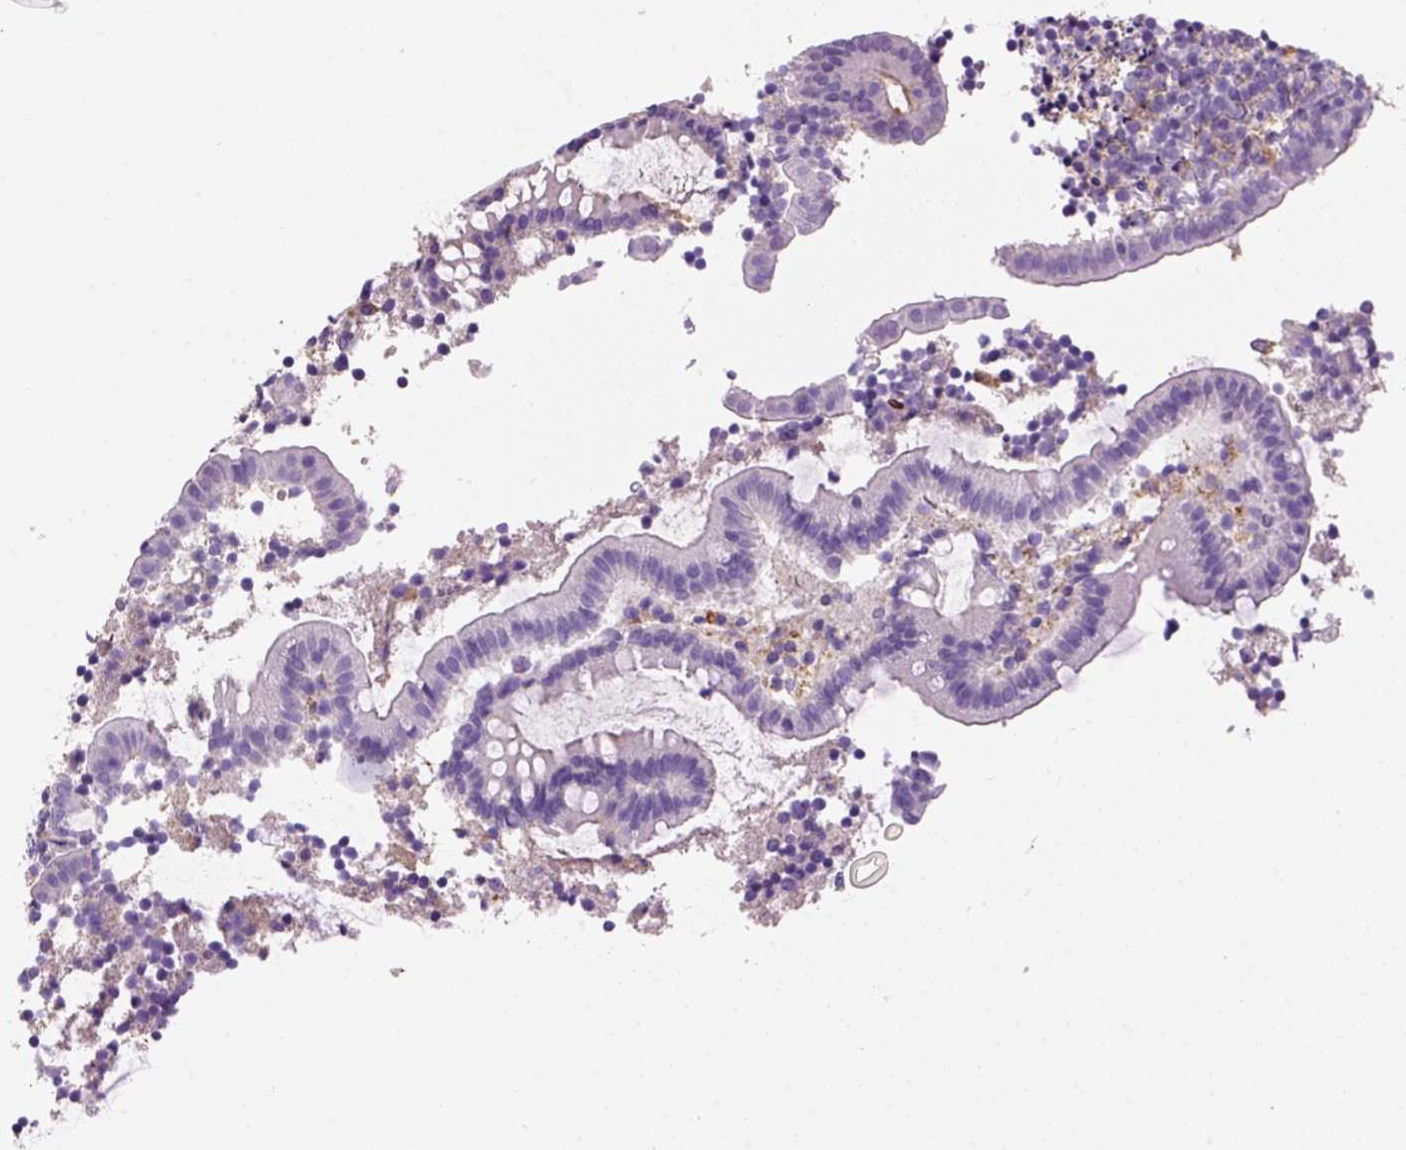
{"staining": {"intensity": "negative", "quantity": "none", "location": "none"}, "tissue": "appendix", "cell_type": "Glandular cells", "image_type": "normal", "snomed": [{"axis": "morphology", "description": "Normal tissue, NOS"}, {"axis": "topography", "description": "Appendix"}], "caption": "High power microscopy micrograph of an immunohistochemistry (IHC) image of benign appendix, revealing no significant expression in glandular cells.", "gene": "CD14", "patient": {"sex": "female", "age": 32}}